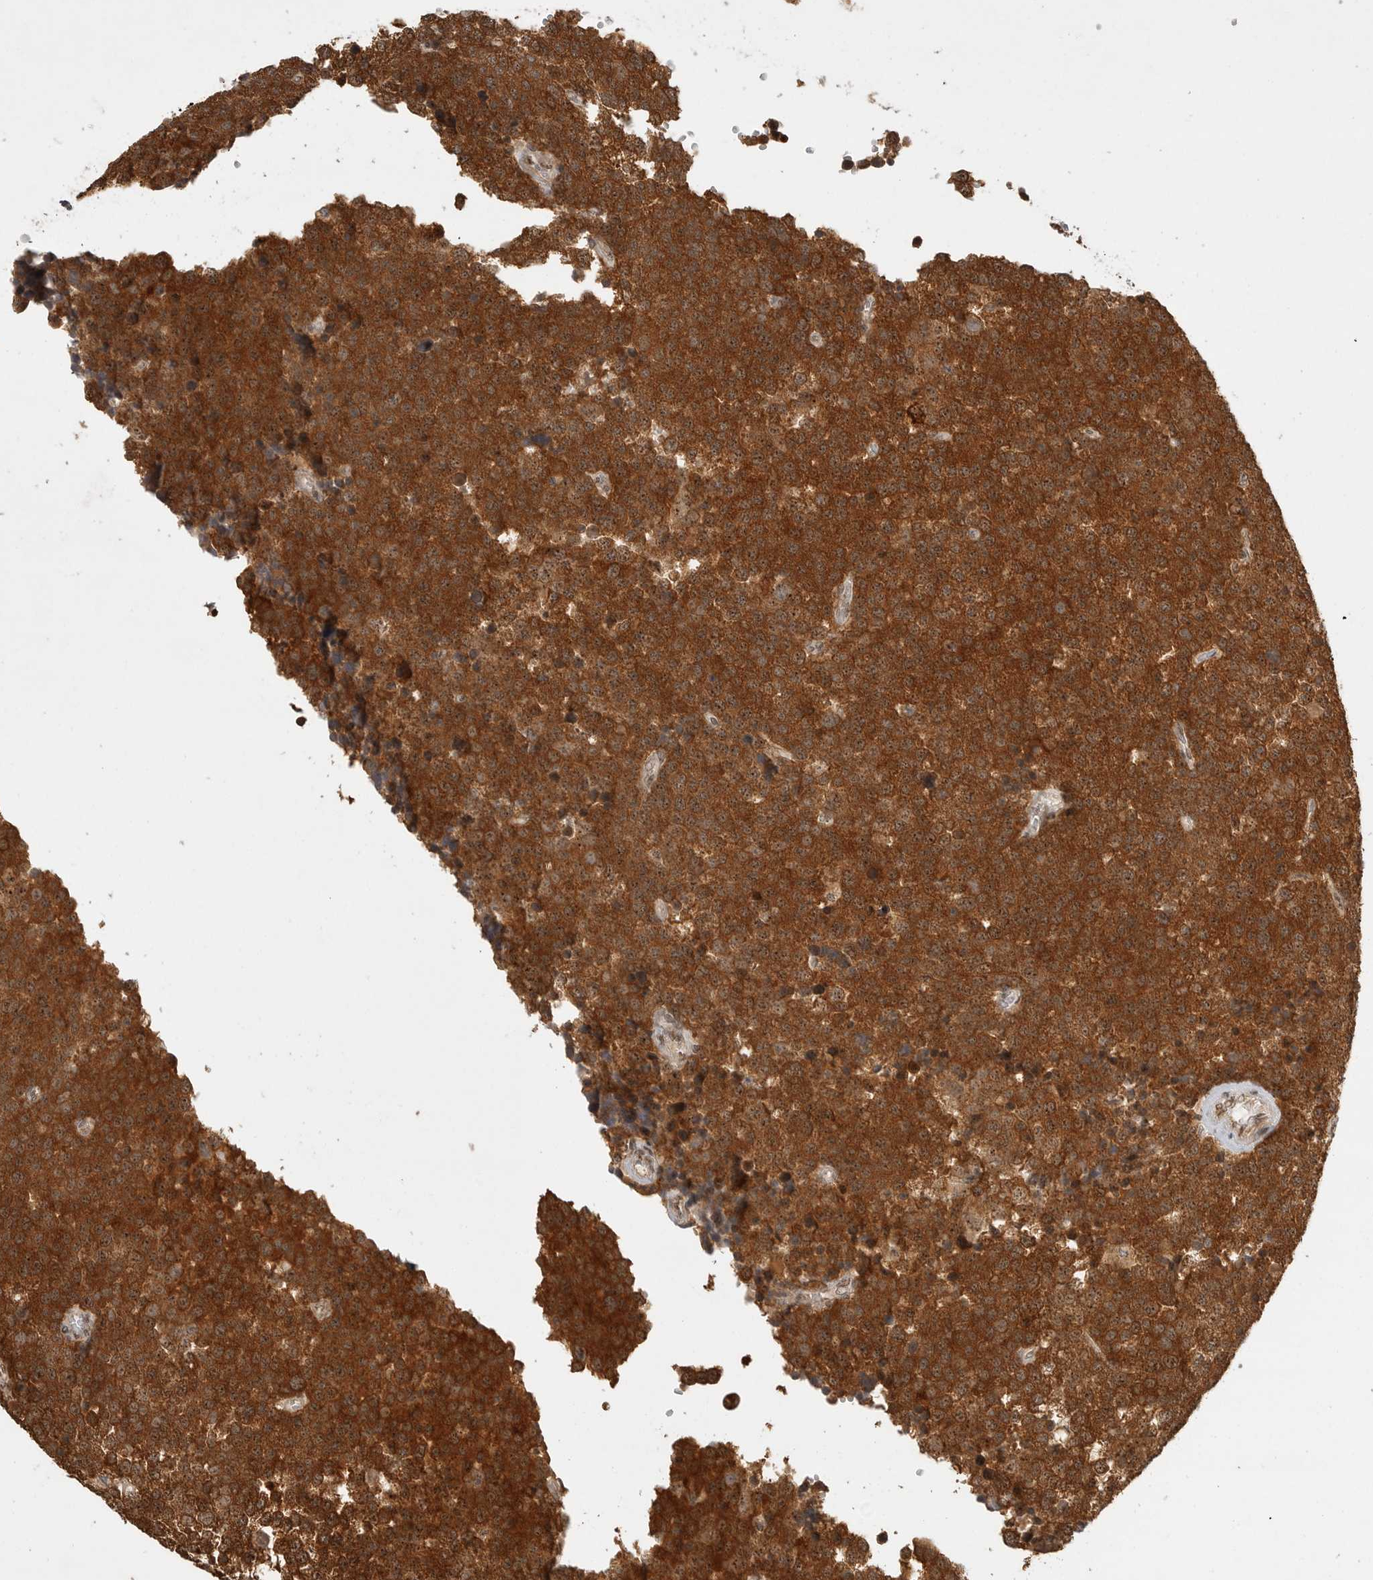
{"staining": {"intensity": "strong", "quantity": ">75%", "location": "cytoplasmic/membranous,nuclear"}, "tissue": "testis cancer", "cell_type": "Tumor cells", "image_type": "cancer", "snomed": [{"axis": "morphology", "description": "Seminoma, NOS"}, {"axis": "topography", "description": "Testis"}], "caption": "A brown stain labels strong cytoplasmic/membranous and nuclear expression of a protein in human testis cancer (seminoma) tumor cells. (DAB IHC, brown staining for protein, blue staining for nuclei).", "gene": "POMP", "patient": {"sex": "male", "age": 71}}